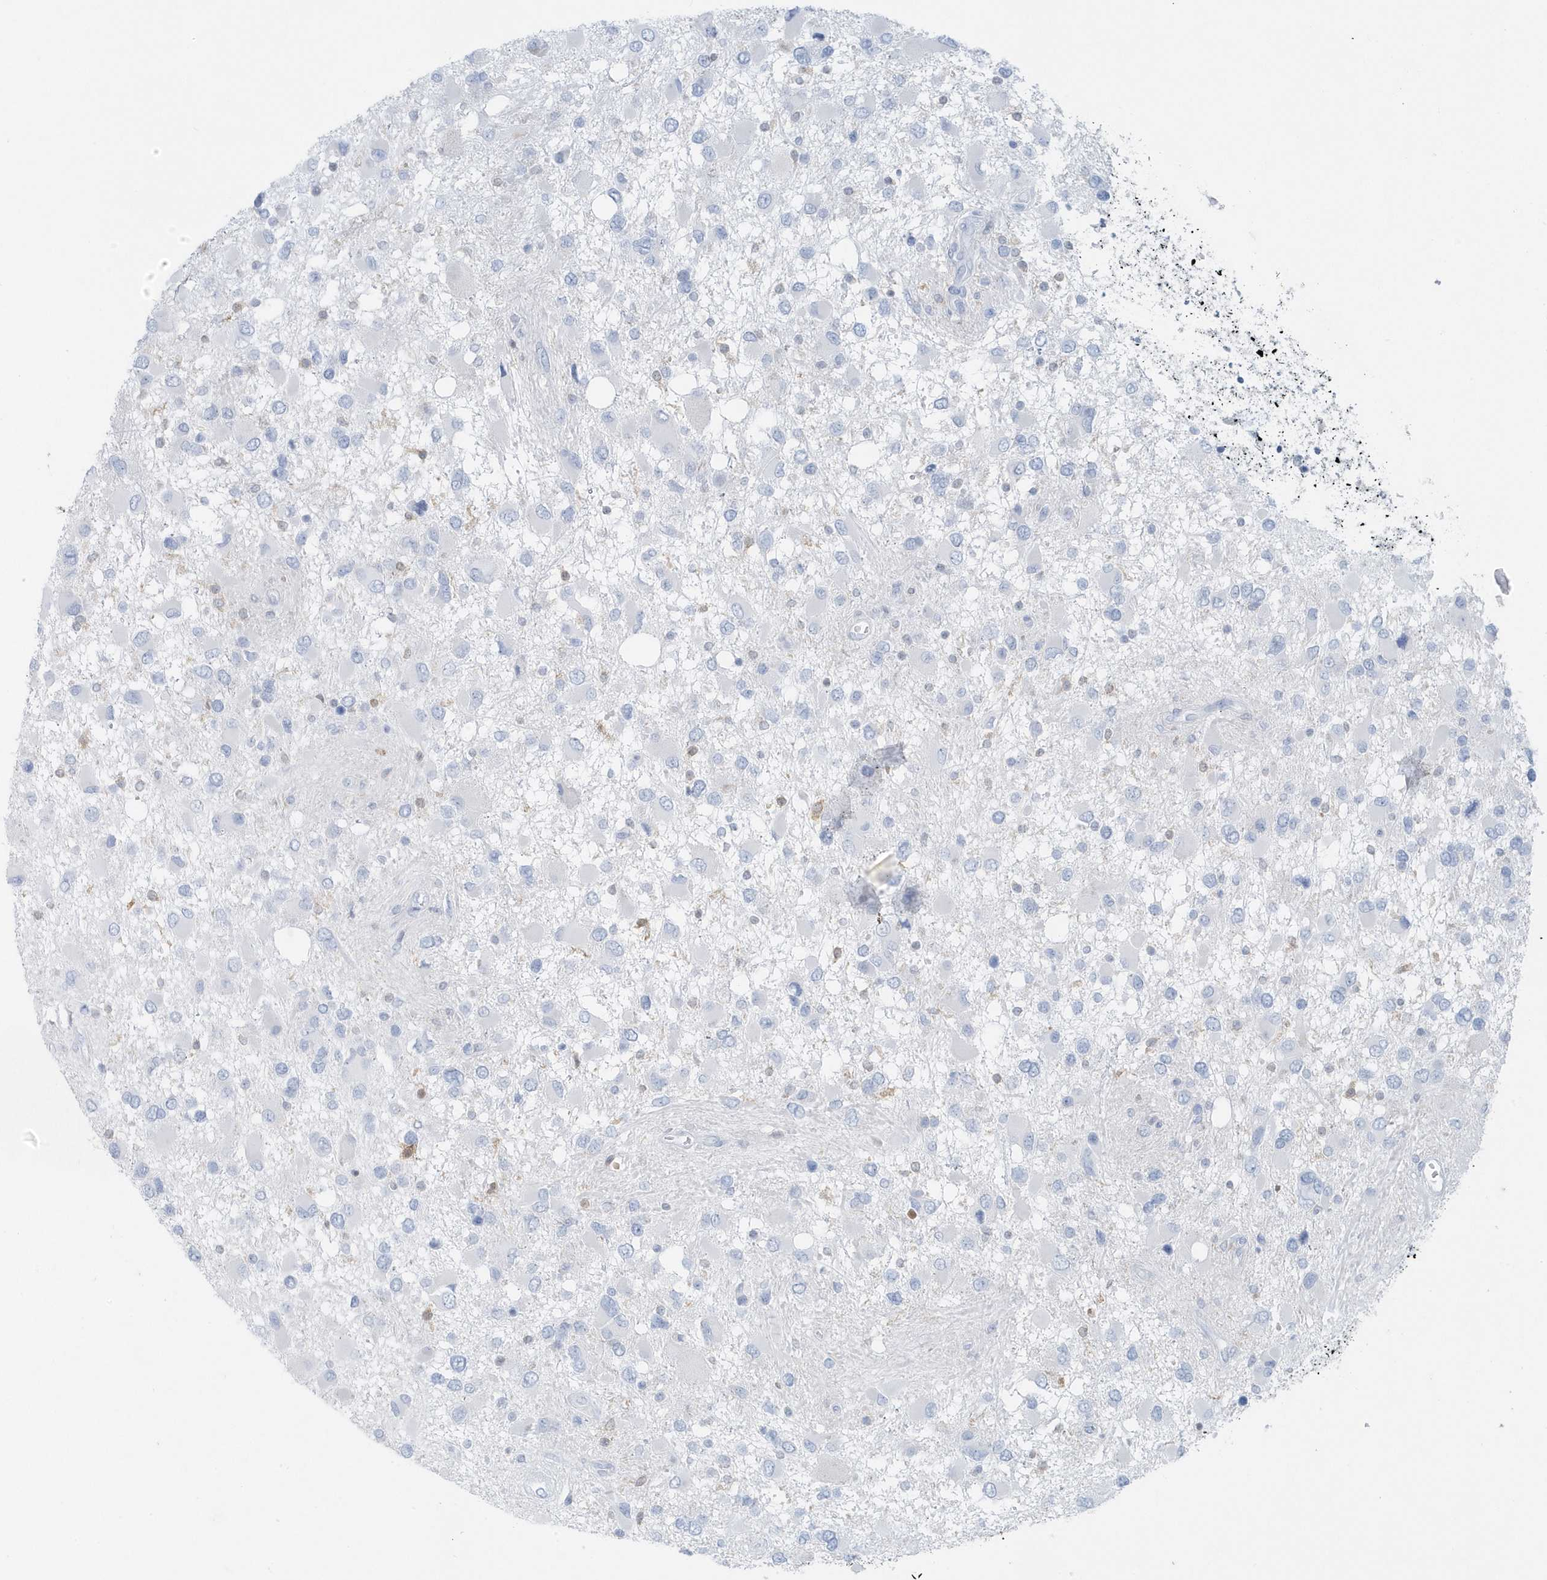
{"staining": {"intensity": "negative", "quantity": "none", "location": "none"}, "tissue": "glioma", "cell_type": "Tumor cells", "image_type": "cancer", "snomed": [{"axis": "morphology", "description": "Glioma, malignant, High grade"}, {"axis": "topography", "description": "Brain"}], "caption": "A high-resolution micrograph shows immunohistochemistry staining of malignant glioma (high-grade), which reveals no significant staining in tumor cells.", "gene": "FAM98A", "patient": {"sex": "male", "age": 53}}